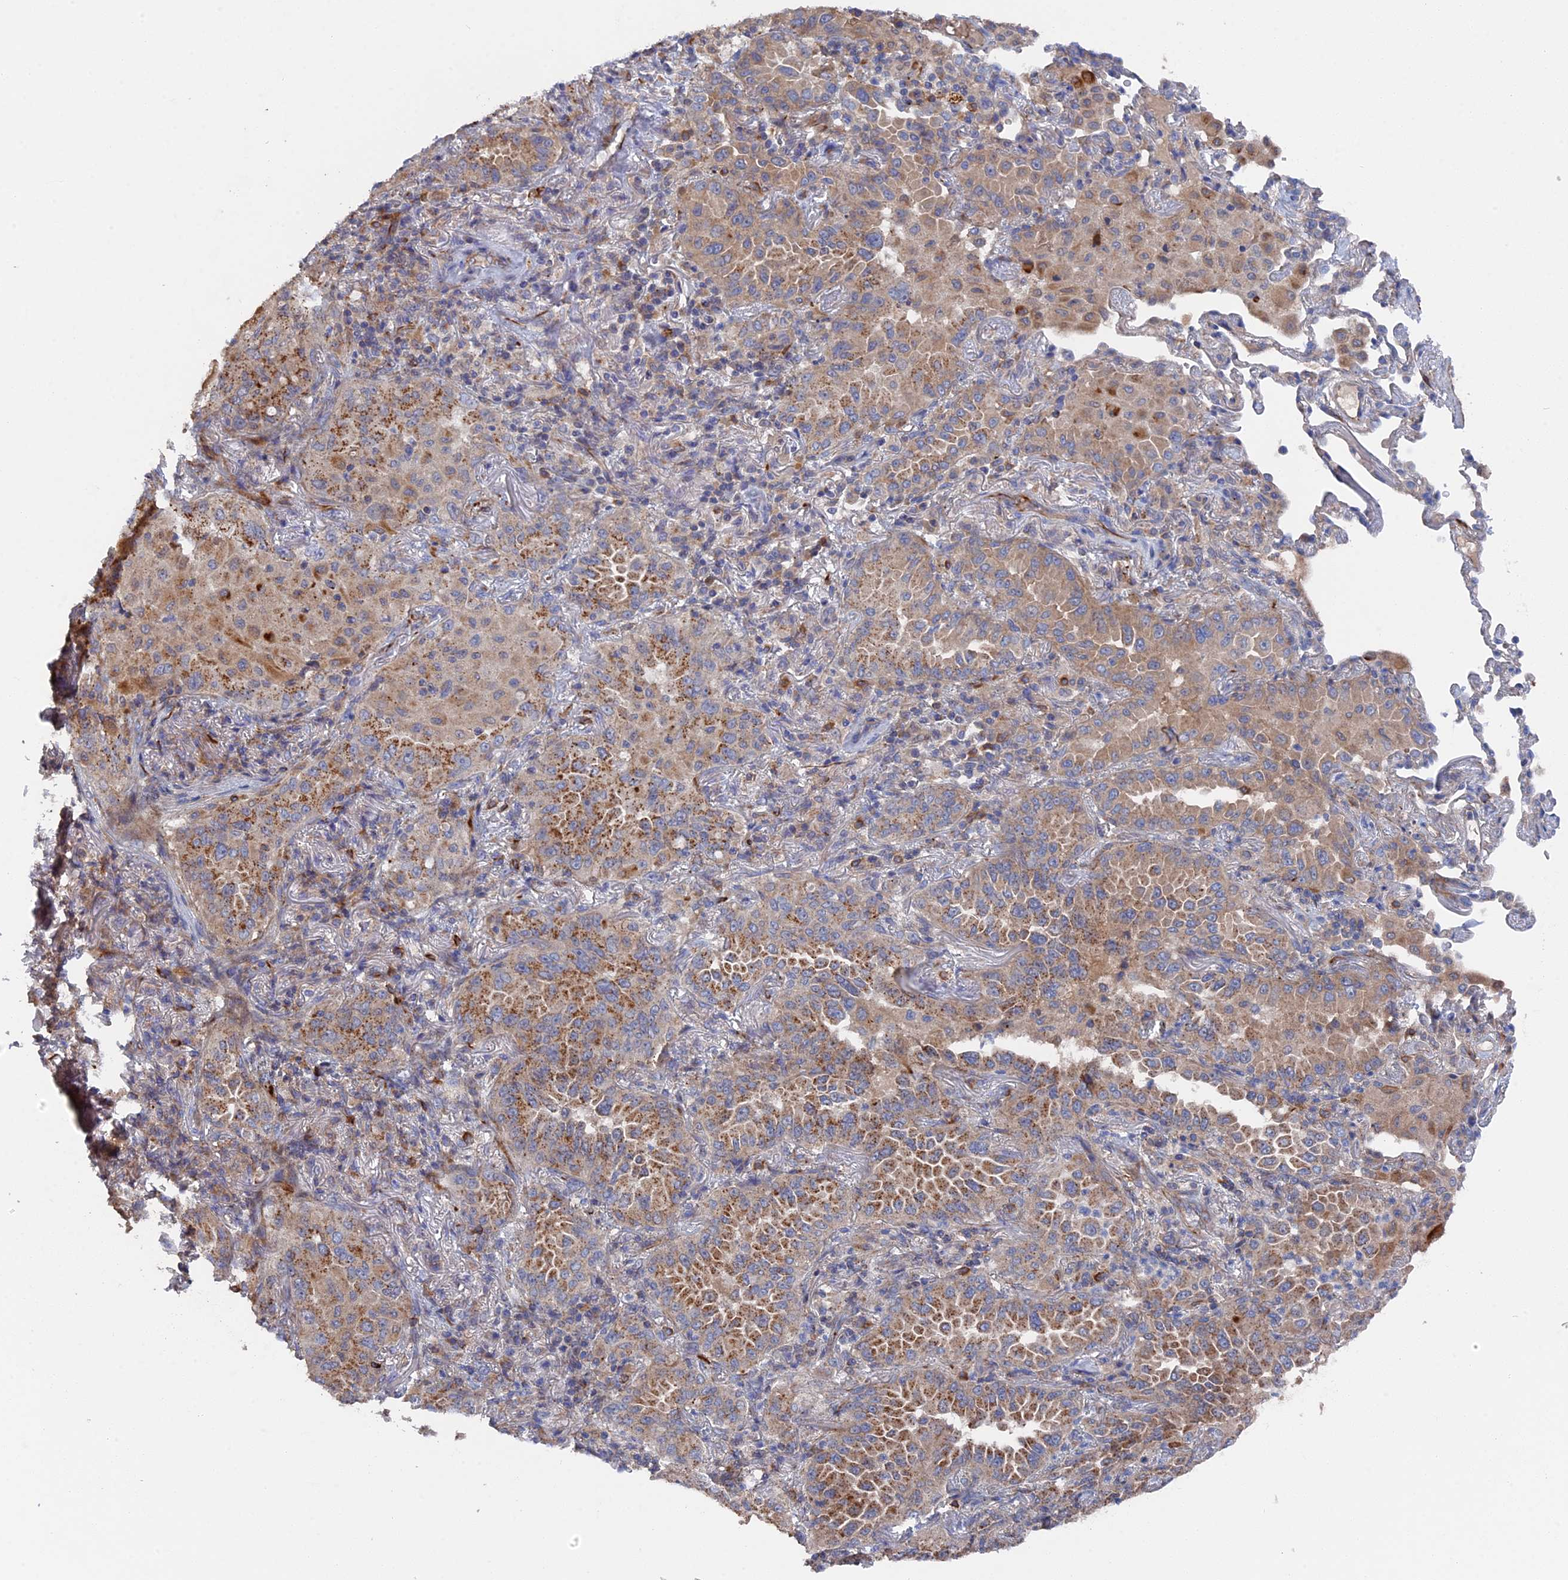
{"staining": {"intensity": "moderate", "quantity": ">75%", "location": "cytoplasmic/membranous"}, "tissue": "lung cancer", "cell_type": "Tumor cells", "image_type": "cancer", "snomed": [{"axis": "morphology", "description": "Adenocarcinoma, NOS"}, {"axis": "topography", "description": "Lung"}], "caption": "Tumor cells exhibit medium levels of moderate cytoplasmic/membranous expression in approximately >75% of cells in human lung cancer (adenocarcinoma). The staining was performed using DAB (3,3'-diaminobenzidine) to visualize the protein expression in brown, while the nuclei were stained in blue with hematoxylin (Magnification: 20x).", "gene": "SMG9", "patient": {"sex": "female", "age": 69}}